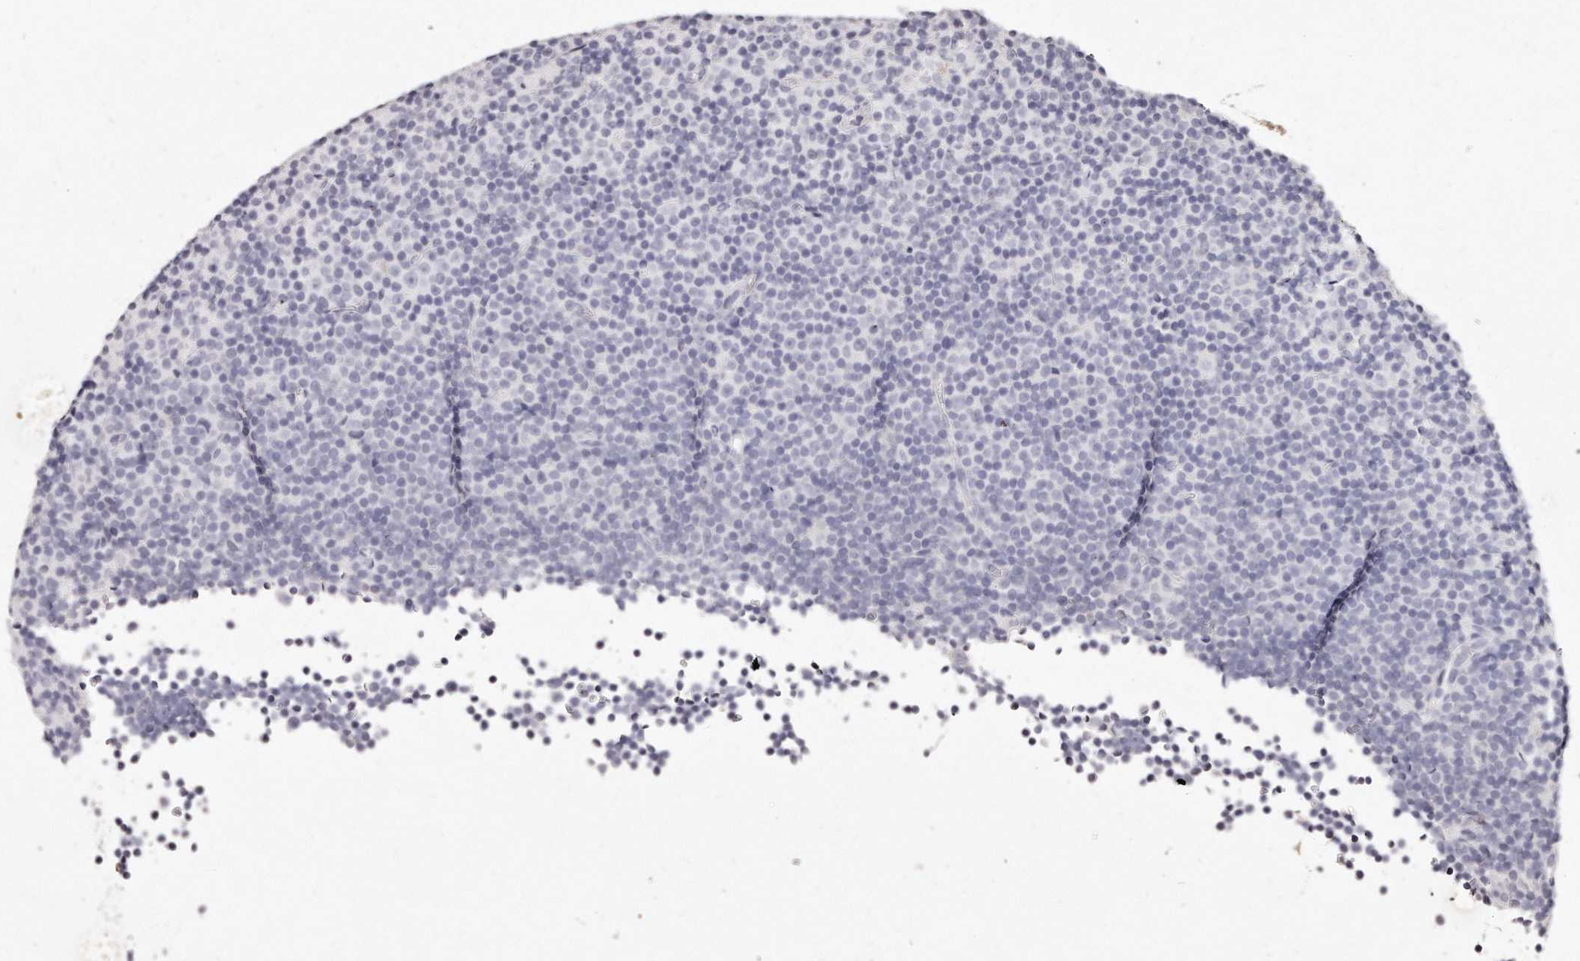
{"staining": {"intensity": "negative", "quantity": "none", "location": "none"}, "tissue": "lymphoma", "cell_type": "Tumor cells", "image_type": "cancer", "snomed": [{"axis": "morphology", "description": "Malignant lymphoma, non-Hodgkin's type, Low grade"}, {"axis": "topography", "description": "Lymph node"}], "caption": "A high-resolution micrograph shows IHC staining of lymphoma, which displays no significant staining in tumor cells.", "gene": "GDA", "patient": {"sex": "female", "age": 67}}